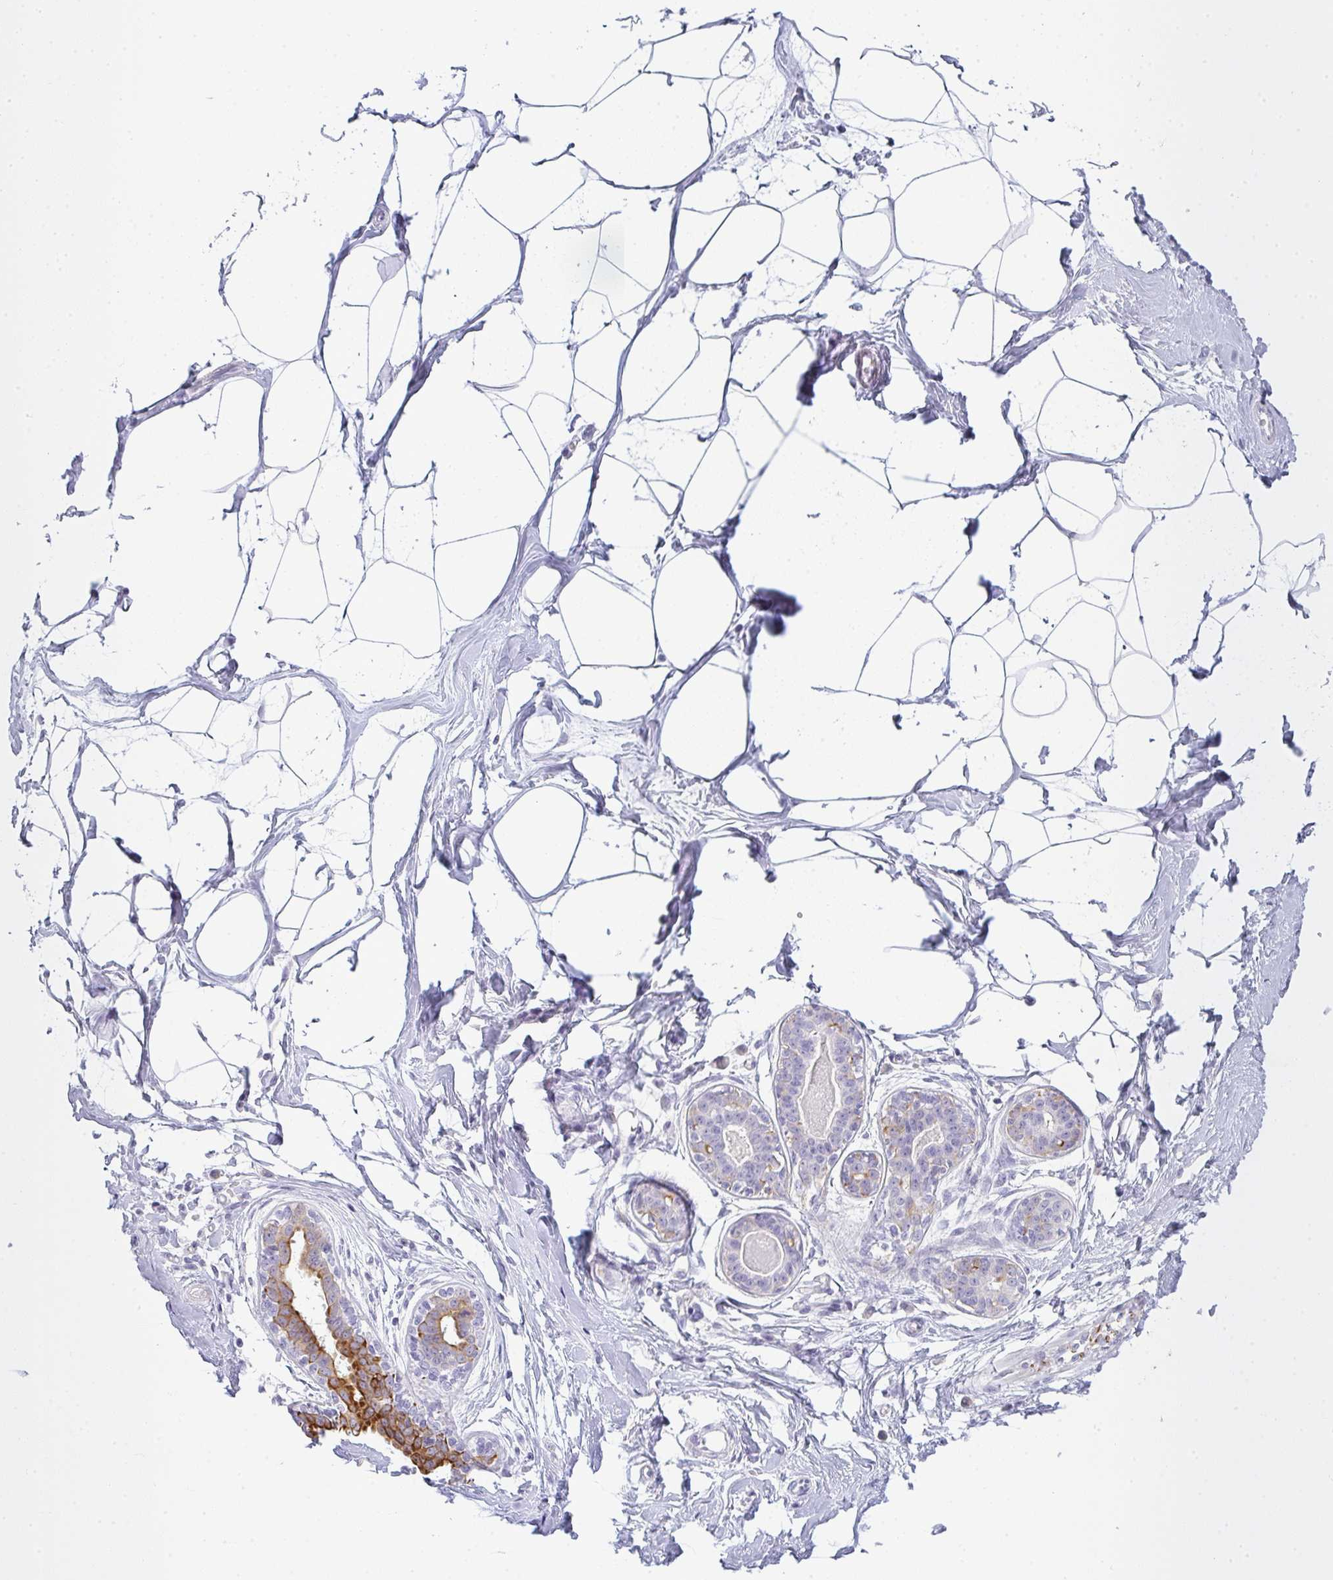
{"staining": {"intensity": "negative", "quantity": "none", "location": "none"}, "tissue": "breast", "cell_type": "Adipocytes", "image_type": "normal", "snomed": [{"axis": "morphology", "description": "Normal tissue, NOS"}, {"axis": "topography", "description": "Breast"}], "caption": "This micrograph is of normal breast stained with IHC to label a protein in brown with the nuclei are counter-stained blue. There is no expression in adipocytes.", "gene": "SIRPB2", "patient": {"sex": "female", "age": 45}}